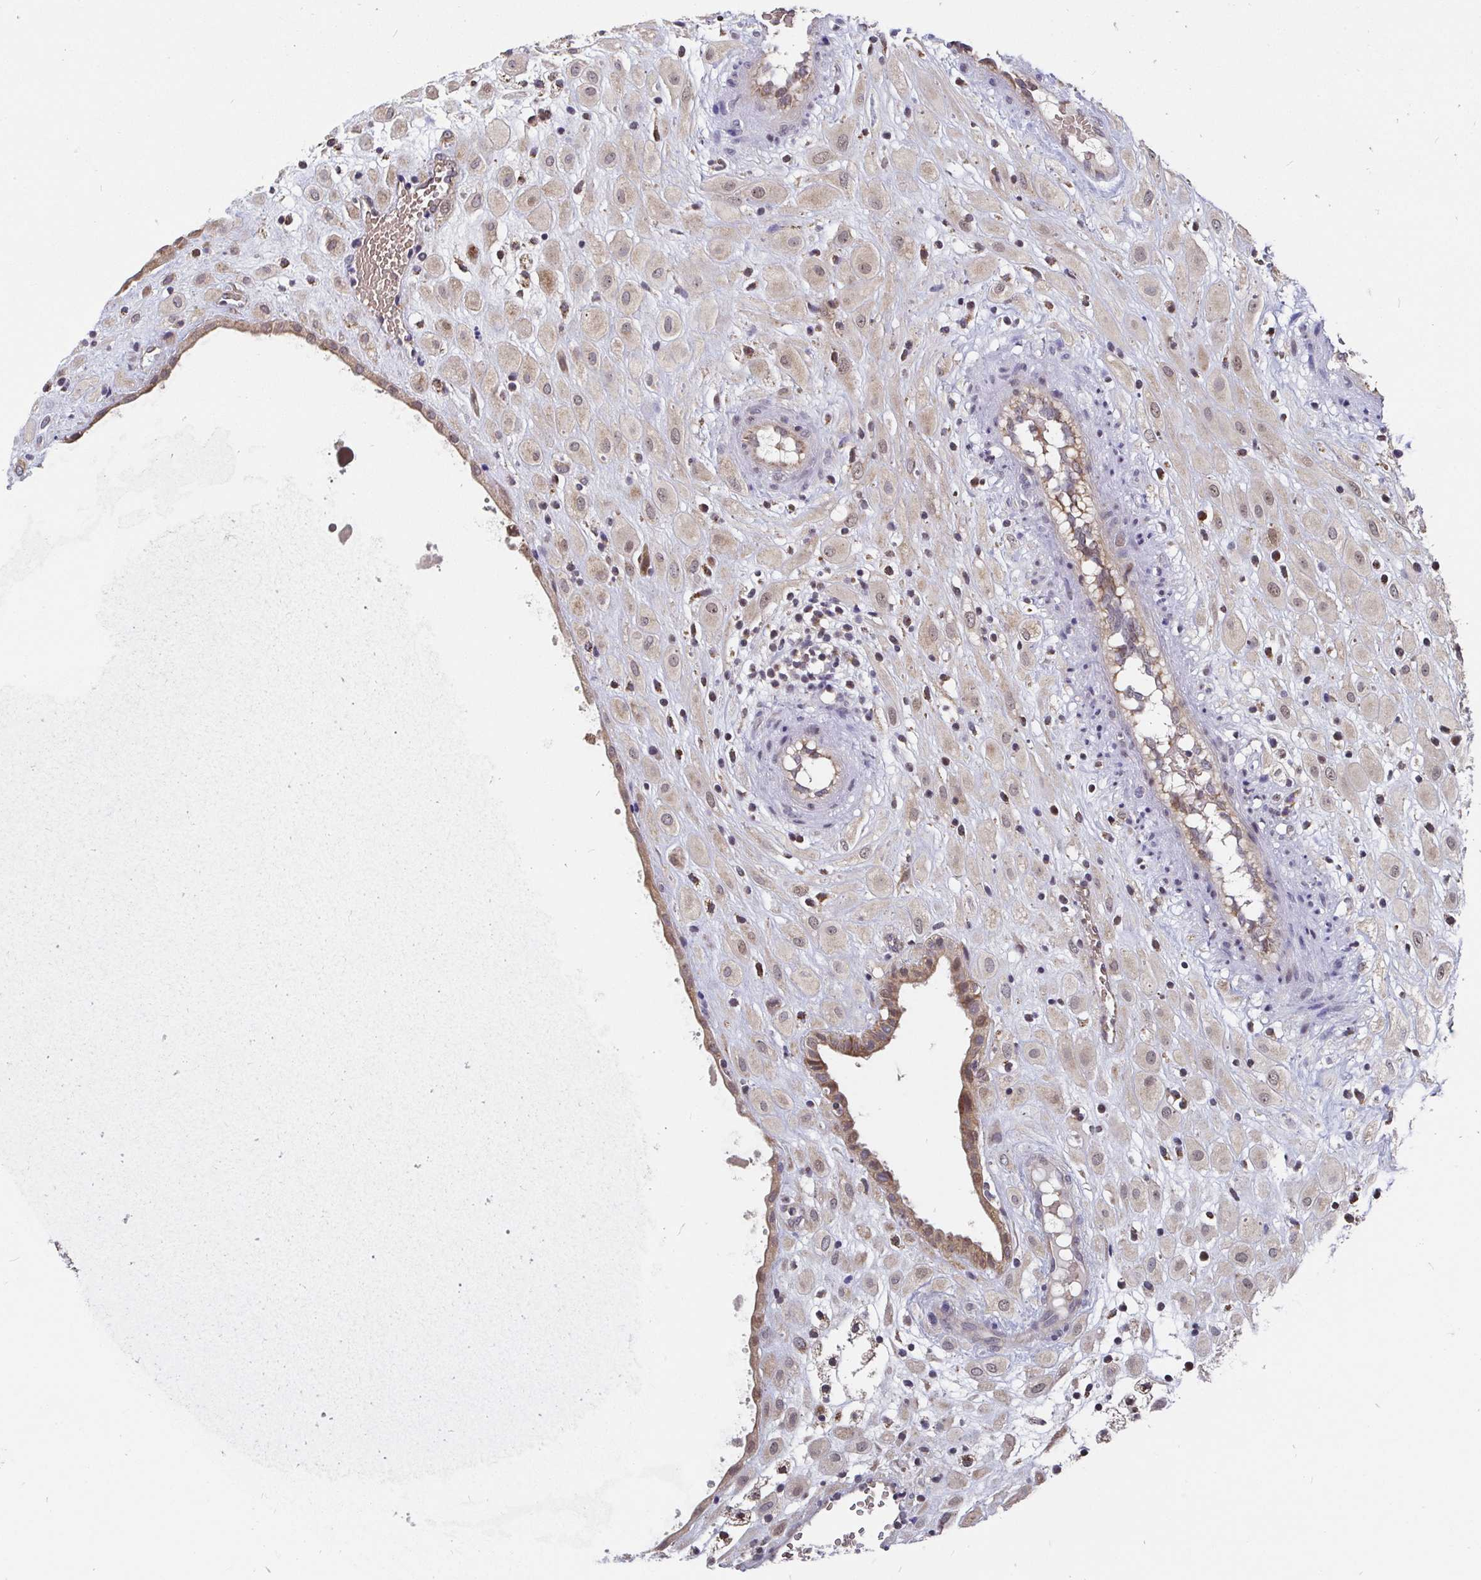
{"staining": {"intensity": "weak", "quantity": "25%-75%", "location": "cytoplasmic/membranous"}, "tissue": "placenta", "cell_type": "Decidual cells", "image_type": "normal", "snomed": [{"axis": "morphology", "description": "Normal tissue, NOS"}, {"axis": "topography", "description": "Placenta"}], "caption": "Decidual cells demonstrate low levels of weak cytoplasmic/membranous expression in about 25%-75% of cells in benign placenta.", "gene": "PDF", "patient": {"sex": "female", "age": 24}}